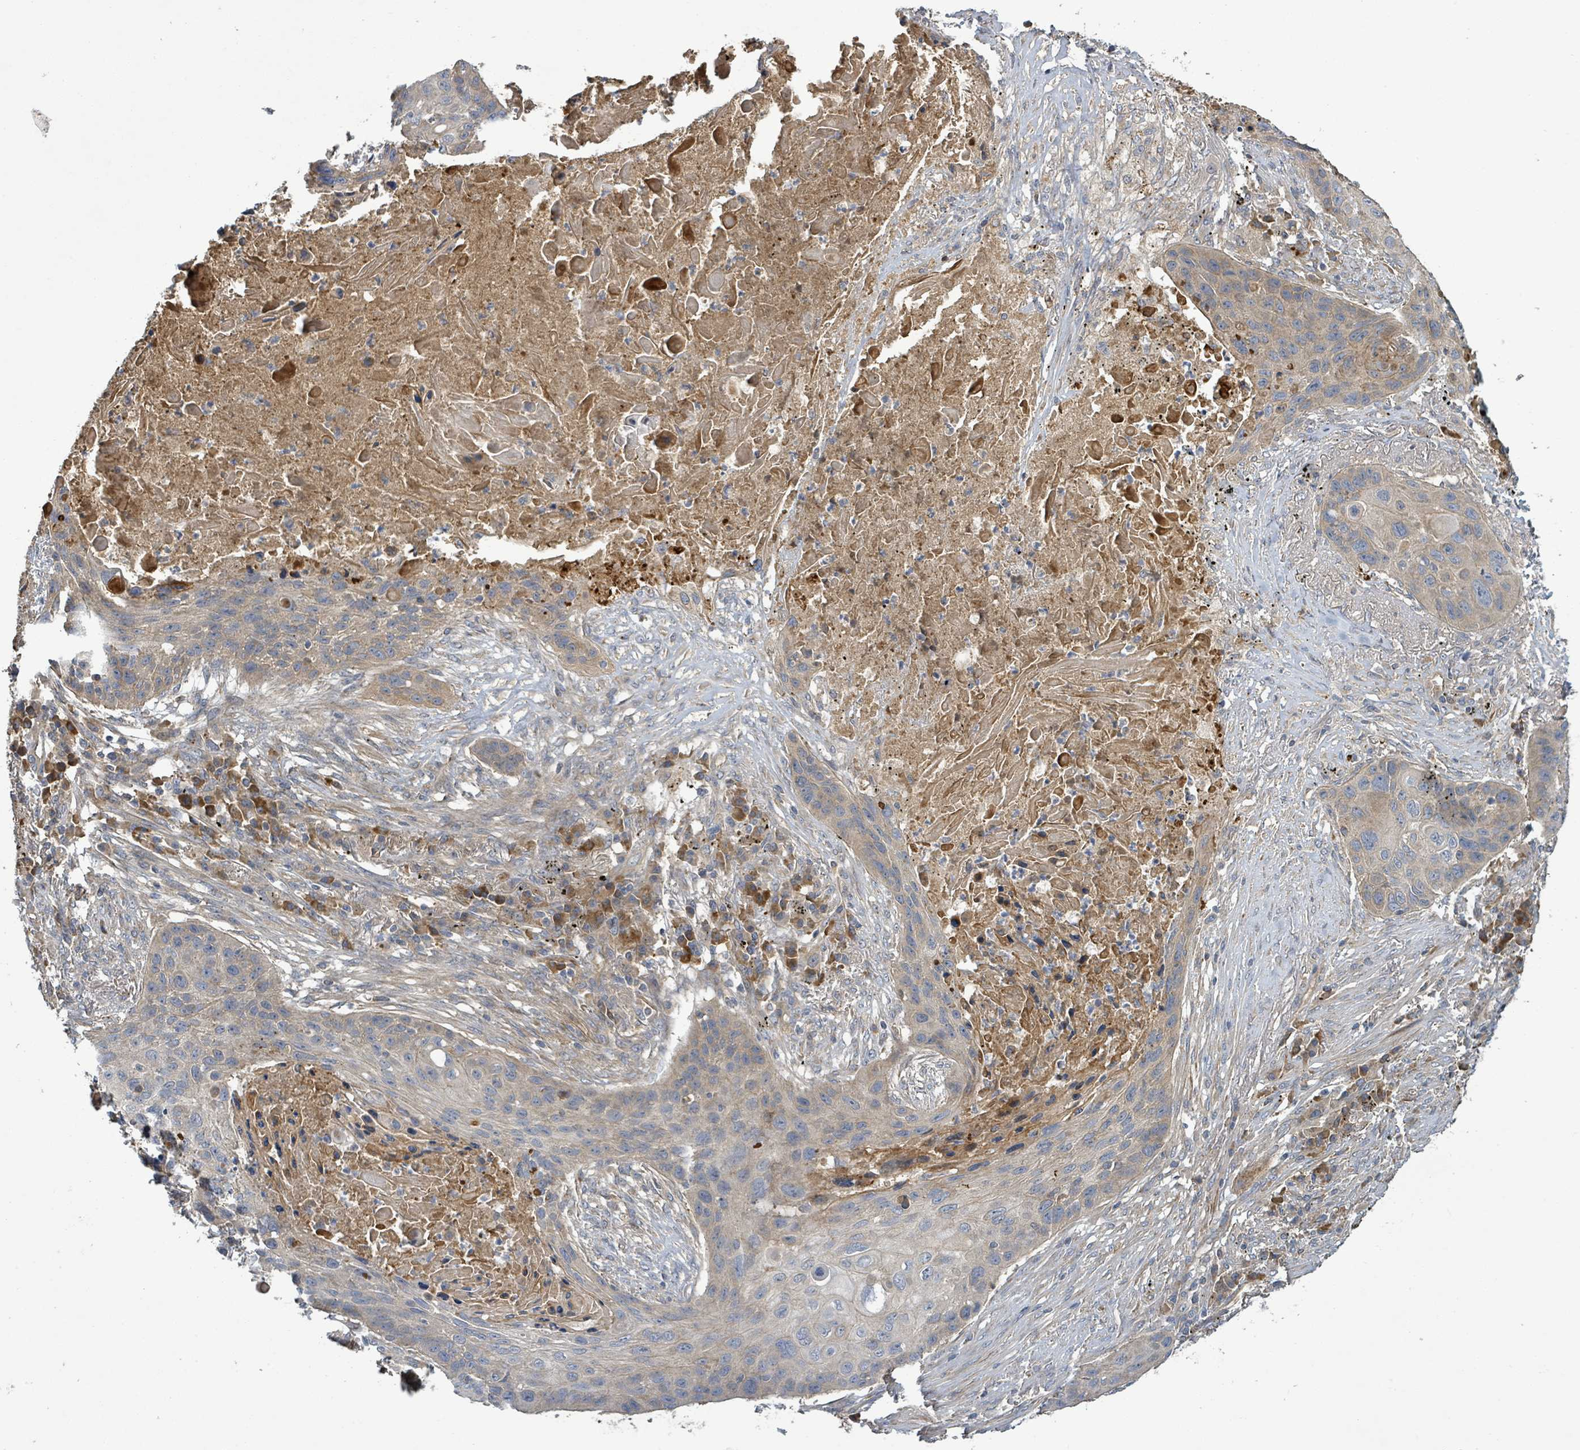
{"staining": {"intensity": "moderate", "quantity": "25%-75%", "location": "cytoplasmic/membranous"}, "tissue": "lung cancer", "cell_type": "Tumor cells", "image_type": "cancer", "snomed": [{"axis": "morphology", "description": "Squamous cell carcinoma, NOS"}, {"axis": "topography", "description": "Lung"}], "caption": "Squamous cell carcinoma (lung) stained for a protein (brown) reveals moderate cytoplasmic/membranous positive expression in about 25%-75% of tumor cells.", "gene": "STARD4", "patient": {"sex": "female", "age": 63}}